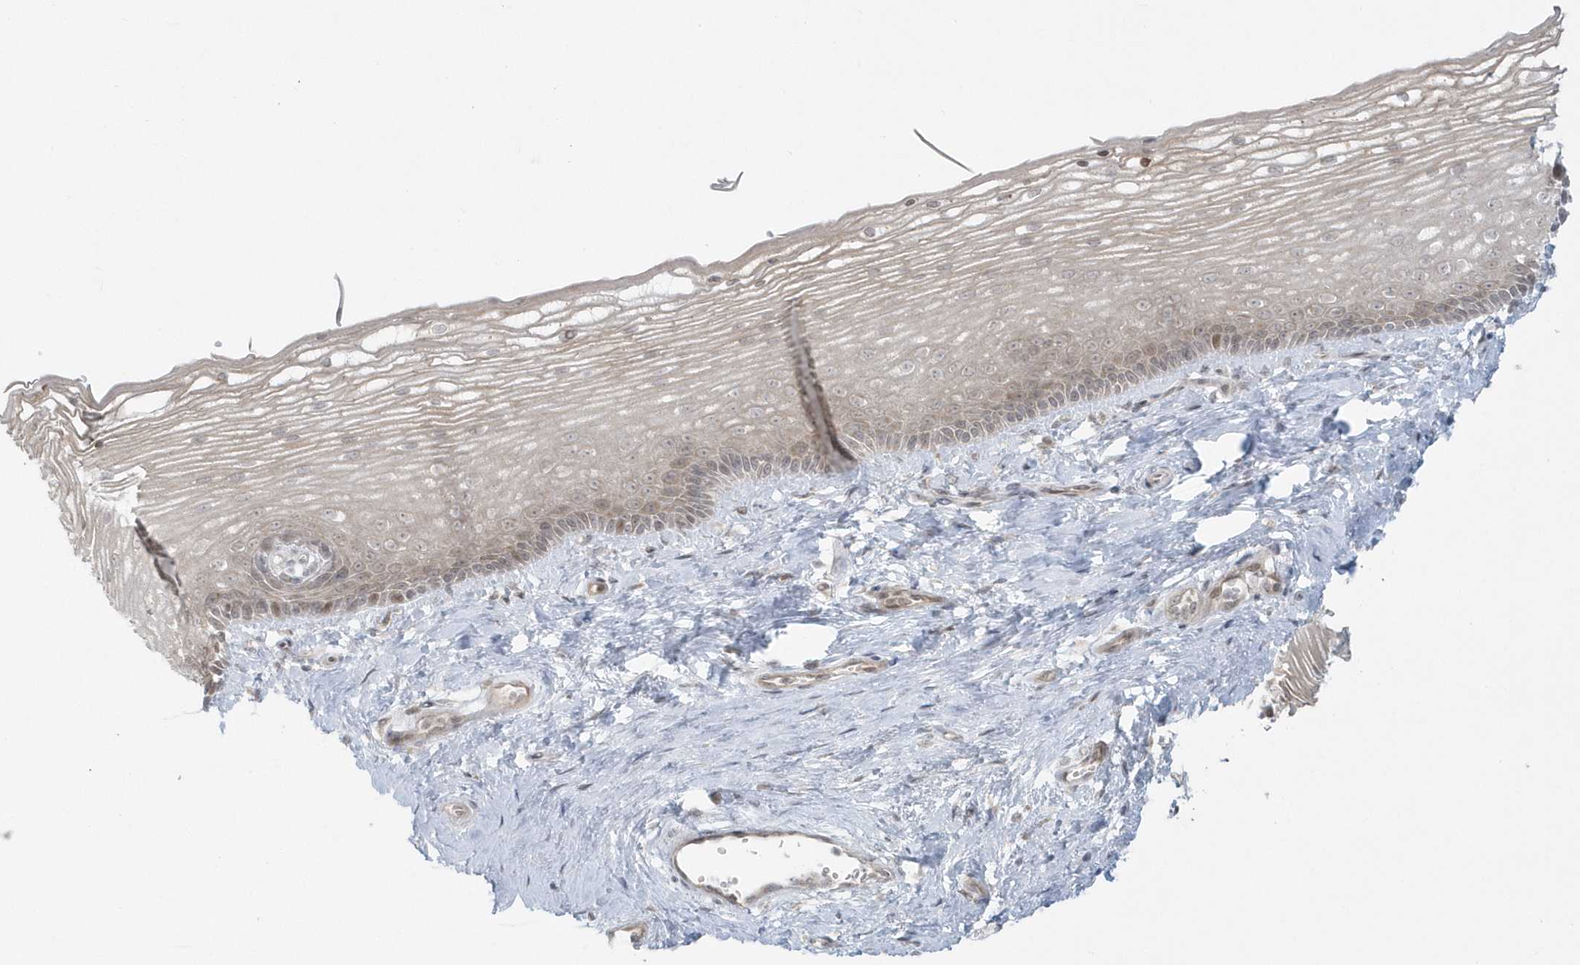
{"staining": {"intensity": "weak", "quantity": "25%-75%", "location": "cytoplasmic/membranous,nuclear"}, "tissue": "vagina", "cell_type": "Squamous epithelial cells", "image_type": "normal", "snomed": [{"axis": "morphology", "description": "Normal tissue, NOS"}, {"axis": "topography", "description": "Vagina"}], "caption": "Immunohistochemical staining of normal vagina shows low levels of weak cytoplasmic/membranous,nuclear staining in approximately 25%-75% of squamous epithelial cells. (DAB IHC, brown staining for protein, blue staining for nuclei).", "gene": "BLTP3A", "patient": {"sex": "female", "age": 46}}